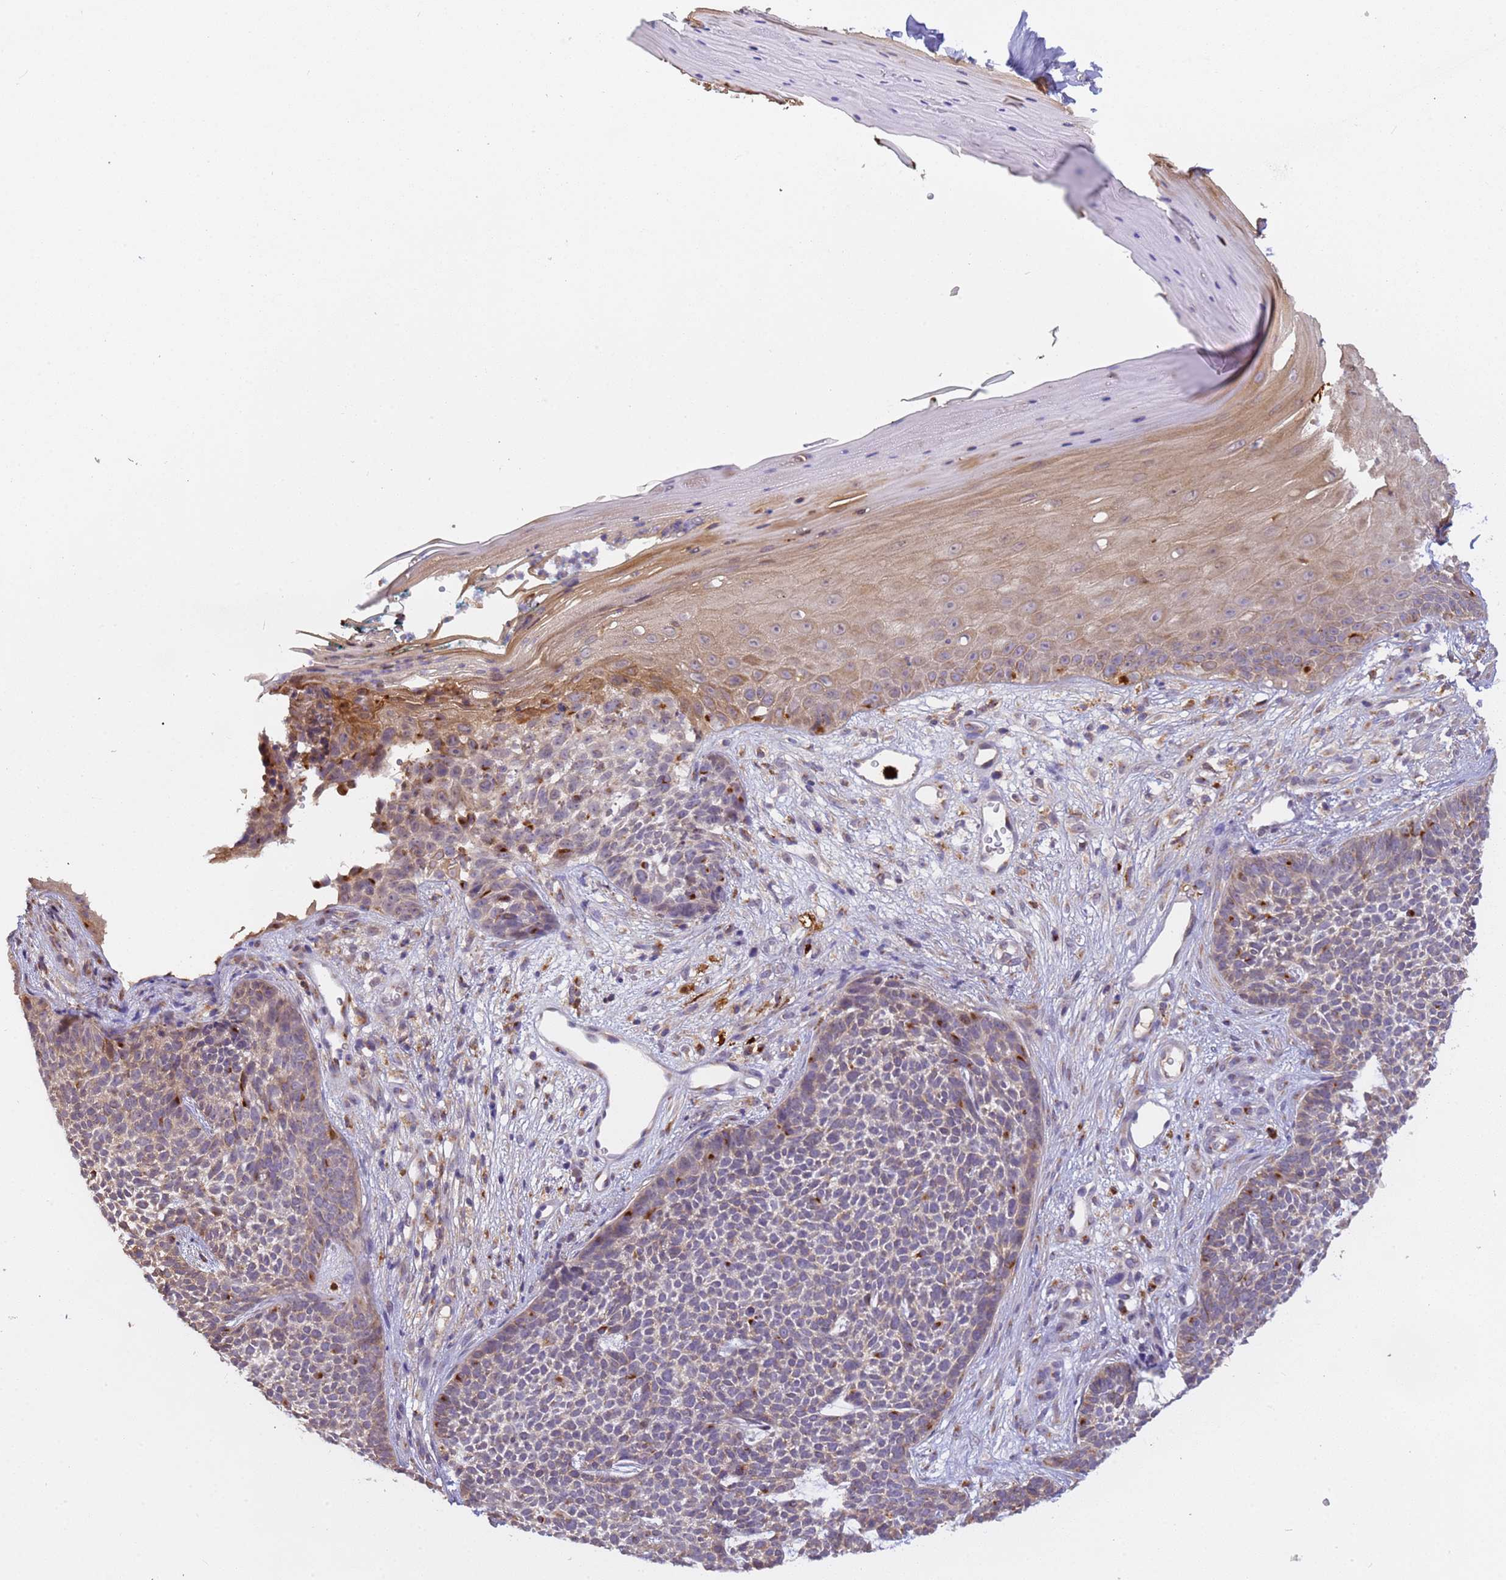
{"staining": {"intensity": "moderate", "quantity": "<25%", "location": "cytoplasmic/membranous"}, "tissue": "skin cancer", "cell_type": "Tumor cells", "image_type": "cancer", "snomed": [{"axis": "morphology", "description": "Basal cell carcinoma"}, {"axis": "topography", "description": "Skin"}], "caption": "A brown stain labels moderate cytoplasmic/membranous positivity of a protein in skin cancer tumor cells.", "gene": "M6PR", "patient": {"sex": "female", "age": 84}}